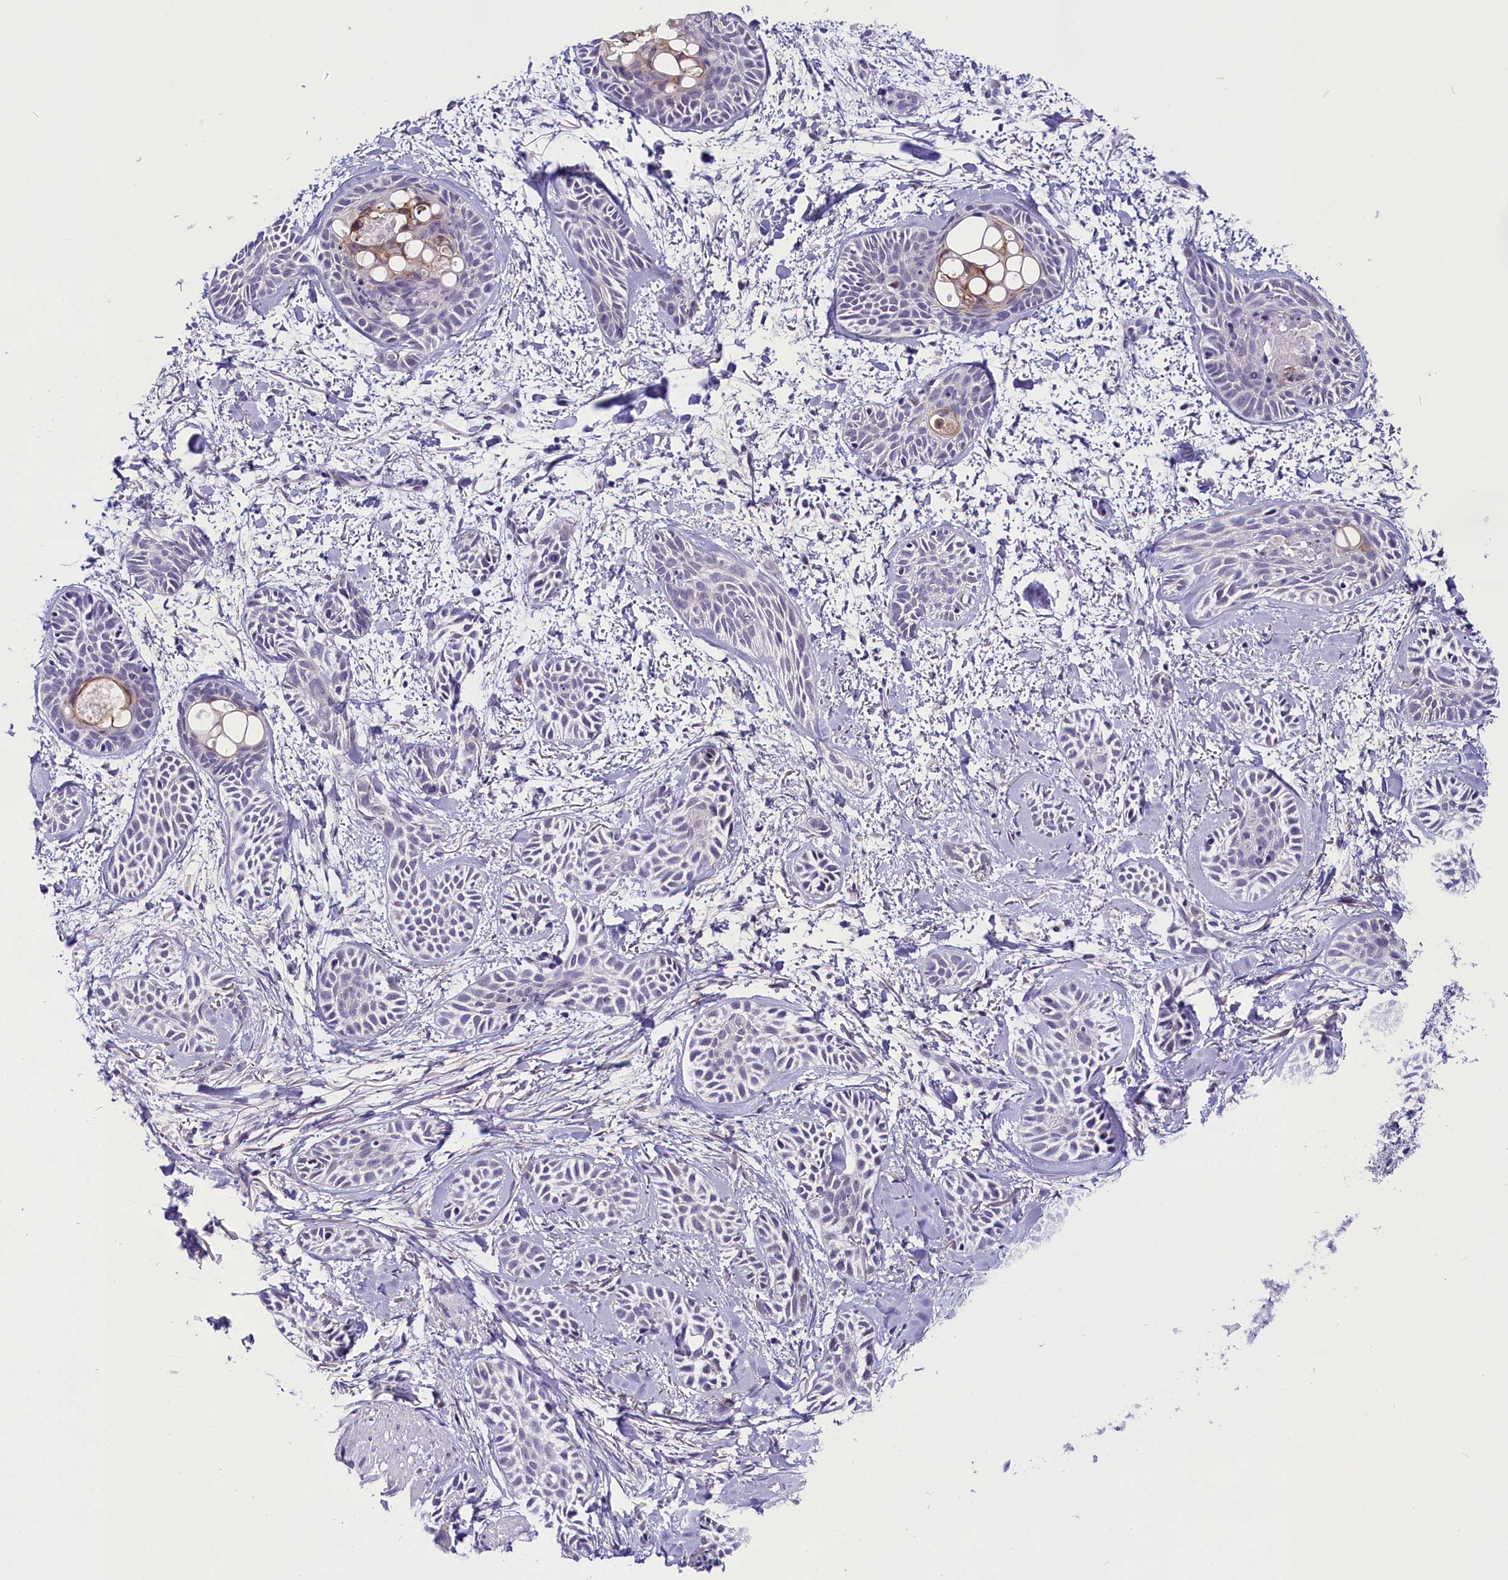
{"staining": {"intensity": "weak", "quantity": "<25%", "location": "cytoplasmic/membranous"}, "tissue": "skin cancer", "cell_type": "Tumor cells", "image_type": "cancer", "snomed": [{"axis": "morphology", "description": "Basal cell carcinoma"}, {"axis": "topography", "description": "Skin"}], "caption": "Skin cancer stained for a protein using immunohistochemistry exhibits no expression tumor cells.", "gene": "OSGEP", "patient": {"sex": "female", "age": 59}}